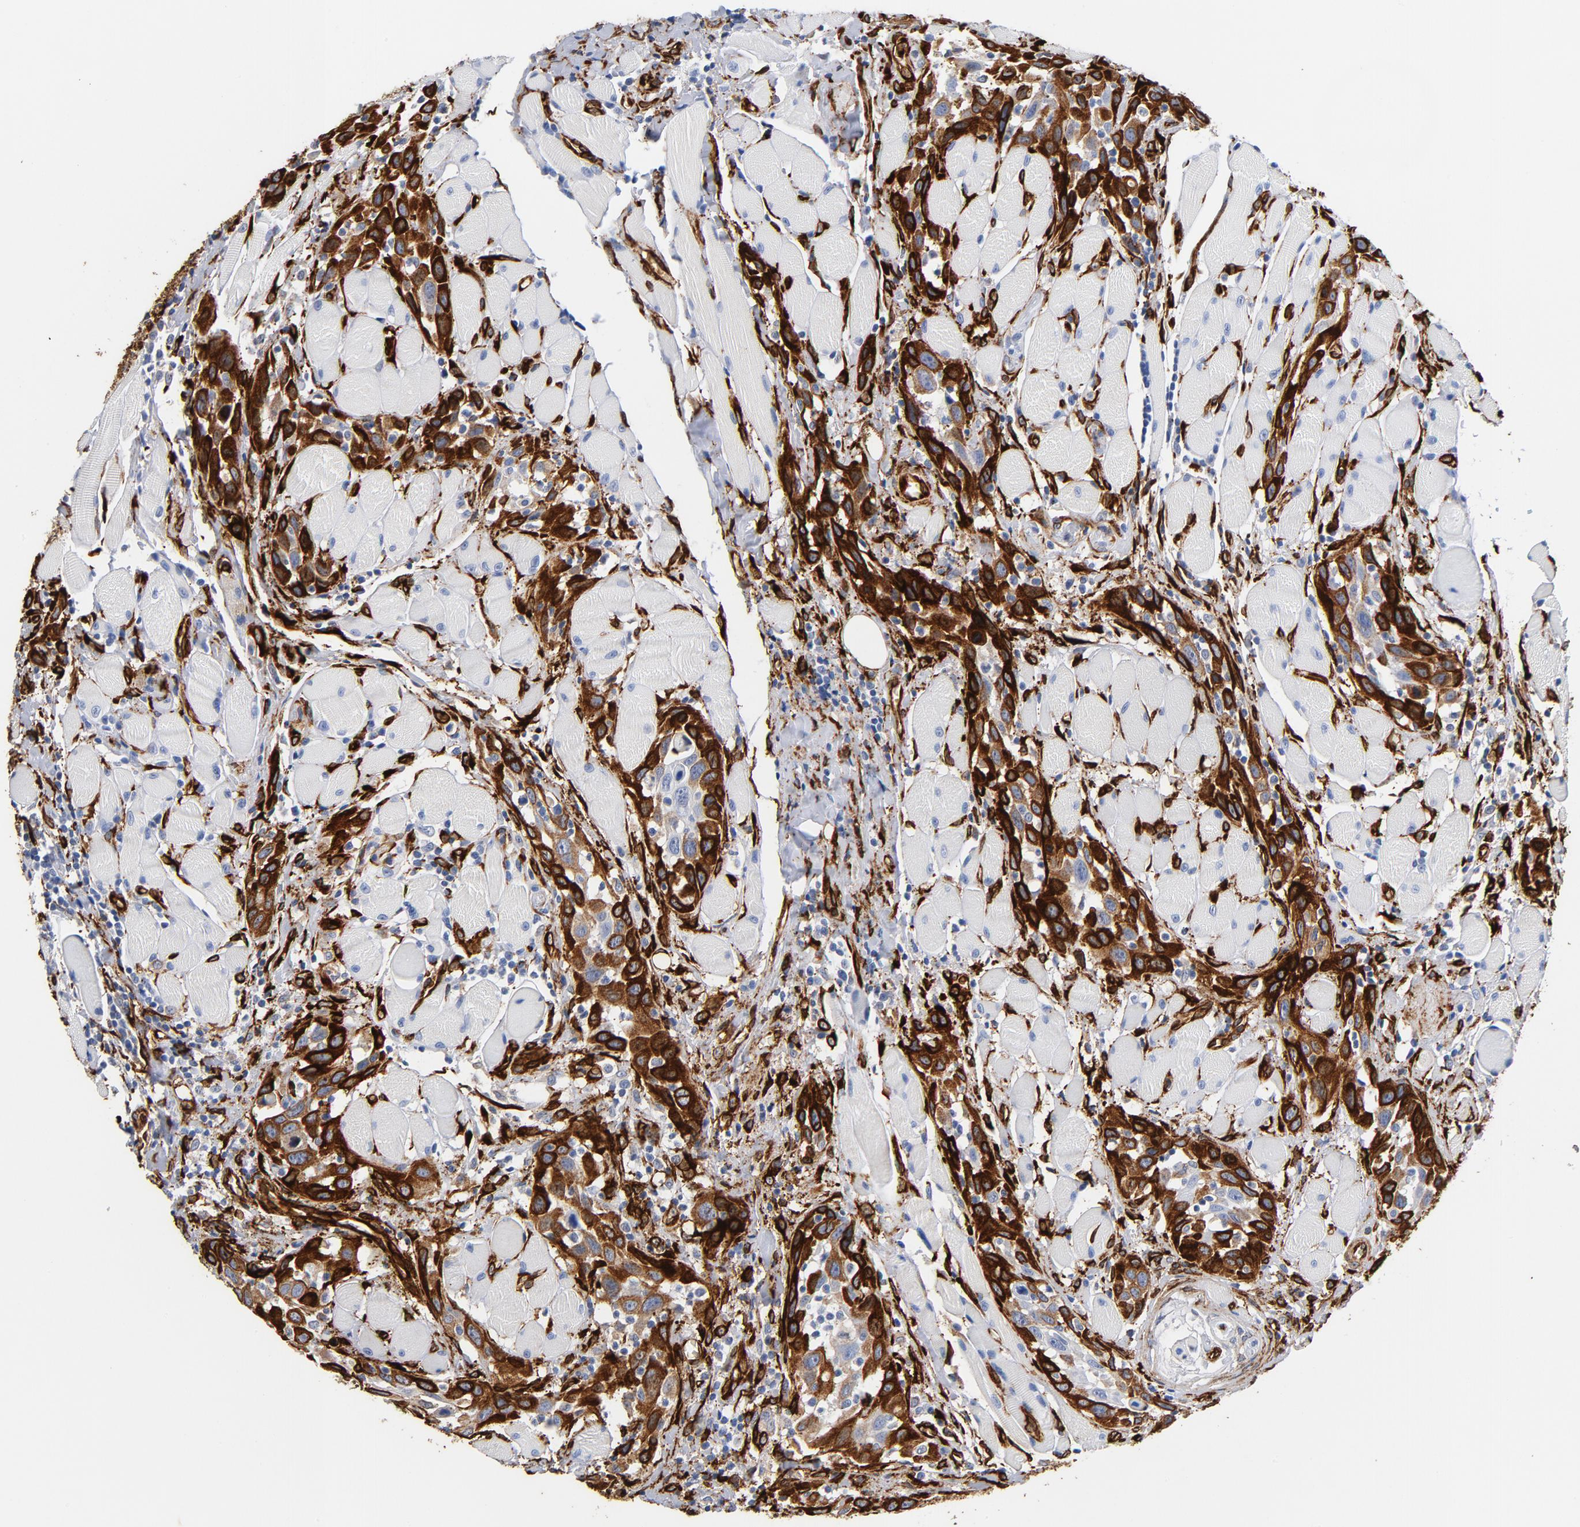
{"staining": {"intensity": "strong", "quantity": "25%-75%", "location": "cytoplasmic/membranous"}, "tissue": "head and neck cancer", "cell_type": "Tumor cells", "image_type": "cancer", "snomed": [{"axis": "morphology", "description": "Squamous cell carcinoma, NOS"}, {"axis": "topography", "description": "Oral tissue"}, {"axis": "topography", "description": "Head-Neck"}], "caption": "A brown stain labels strong cytoplasmic/membranous expression of a protein in head and neck squamous cell carcinoma tumor cells.", "gene": "SERPINH1", "patient": {"sex": "female", "age": 50}}